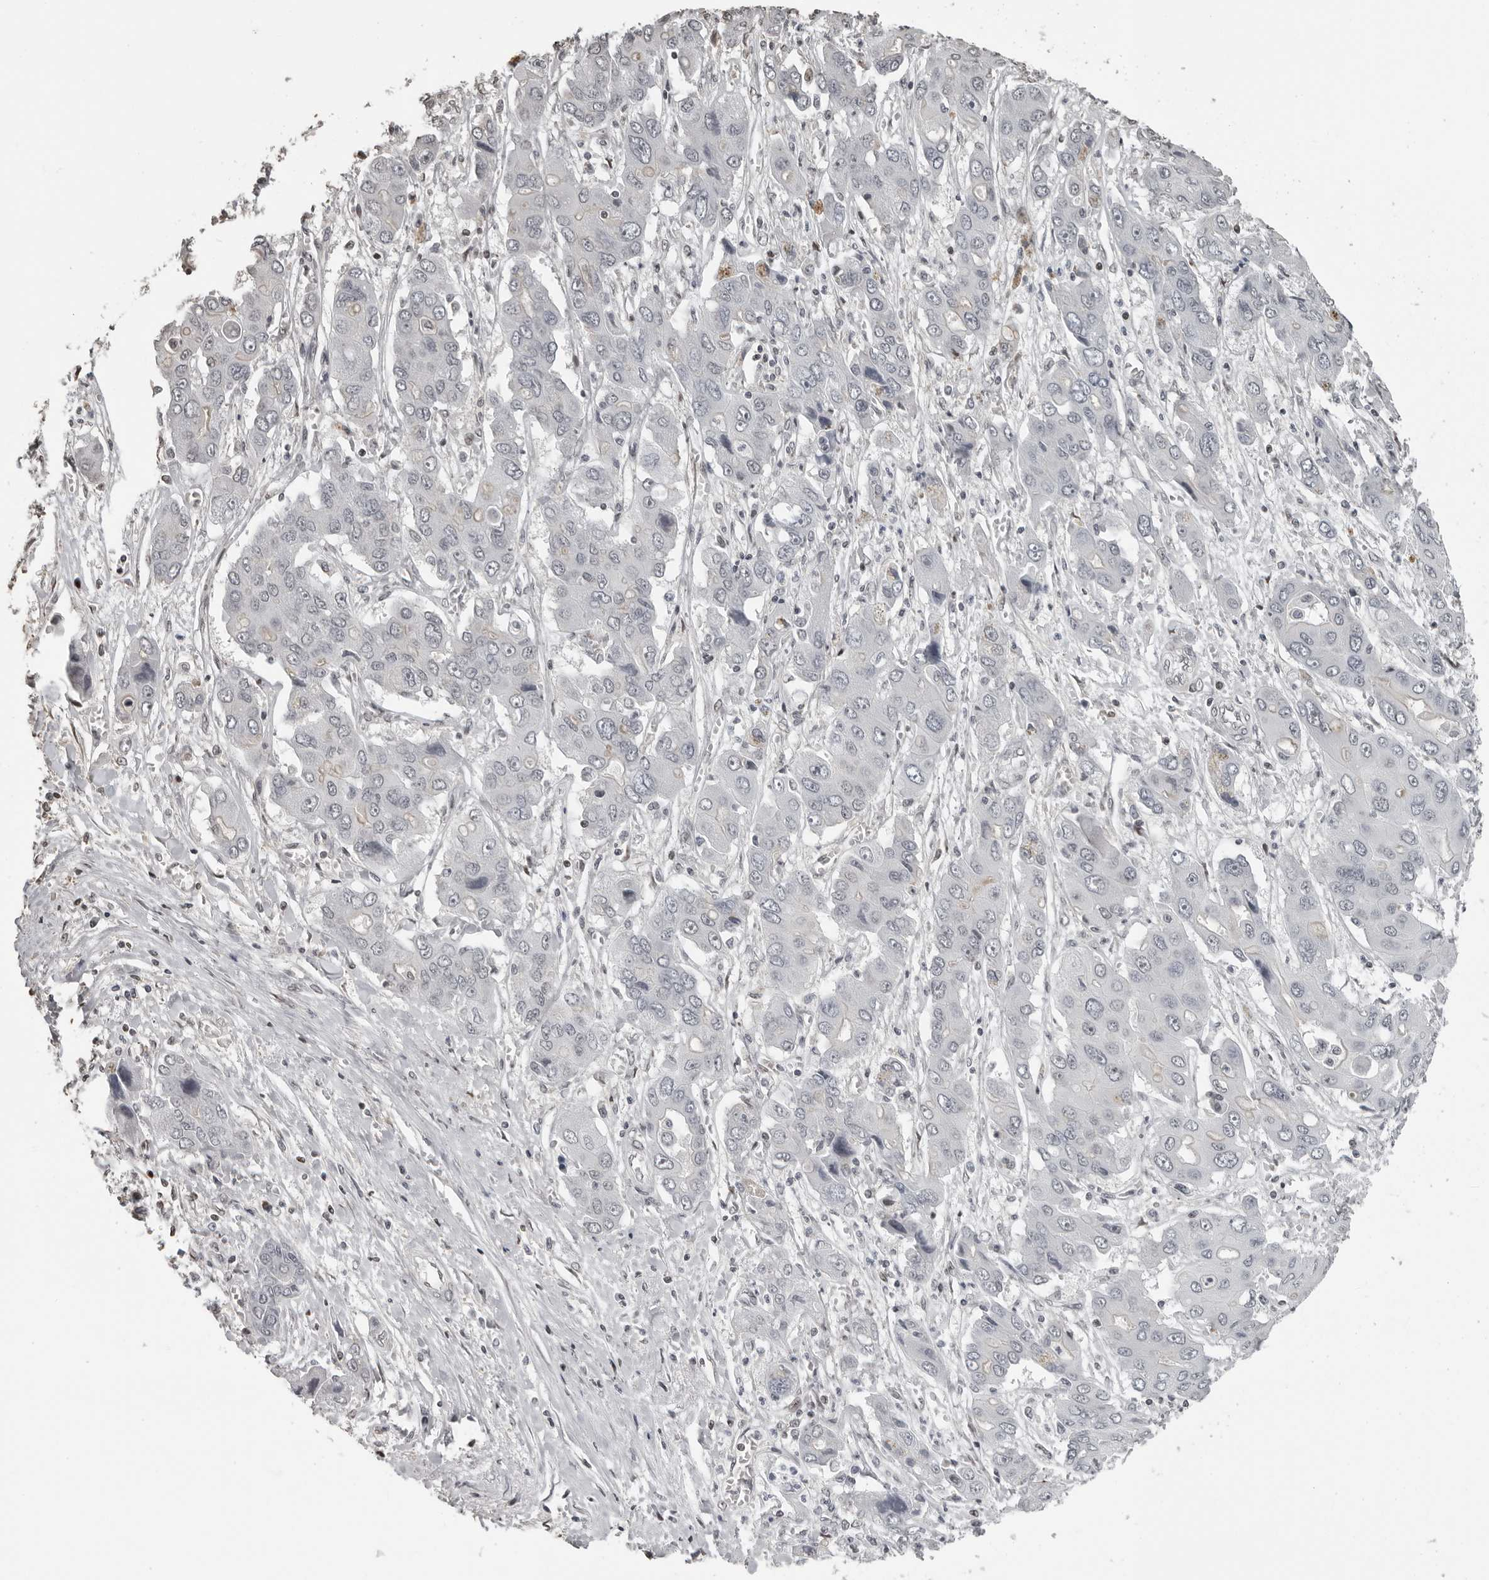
{"staining": {"intensity": "negative", "quantity": "none", "location": "none"}, "tissue": "liver cancer", "cell_type": "Tumor cells", "image_type": "cancer", "snomed": [{"axis": "morphology", "description": "Cholangiocarcinoma"}, {"axis": "topography", "description": "Liver"}], "caption": "Tumor cells show no significant positivity in liver cholangiocarcinoma.", "gene": "ORC1", "patient": {"sex": "male", "age": 67}}